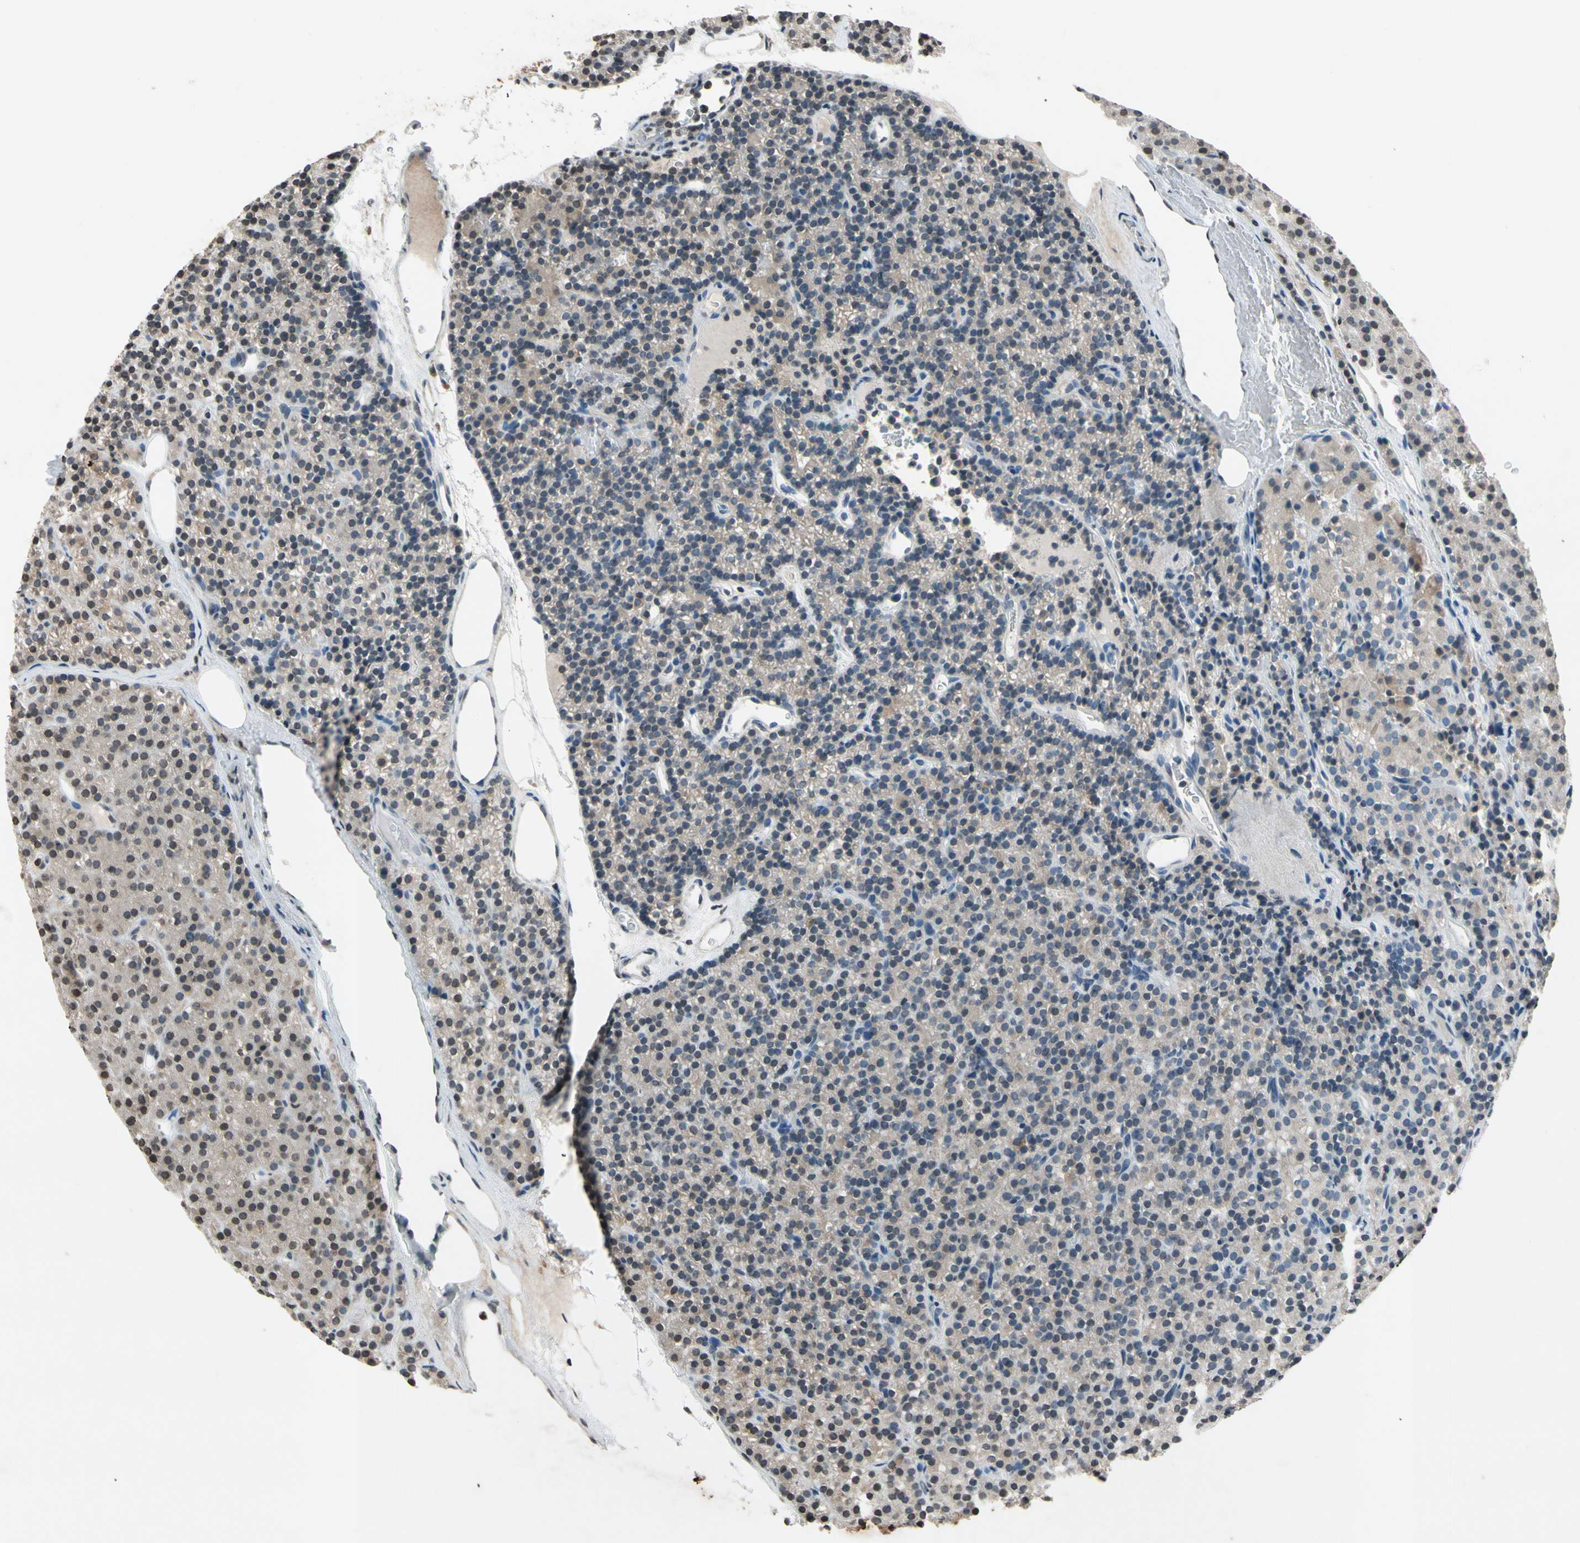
{"staining": {"intensity": "weak", "quantity": ">75%", "location": "cytoplasmic/membranous"}, "tissue": "parathyroid gland", "cell_type": "Glandular cells", "image_type": "normal", "snomed": [{"axis": "morphology", "description": "Normal tissue, NOS"}, {"axis": "morphology", "description": "Hyperplasia, NOS"}, {"axis": "topography", "description": "Parathyroid gland"}], "caption": "Parathyroid gland stained for a protein (brown) reveals weak cytoplasmic/membranous positive staining in about >75% of glandular cells.", "gene": "CLDN11", "patient": {"sex": "male", "age": 44}}